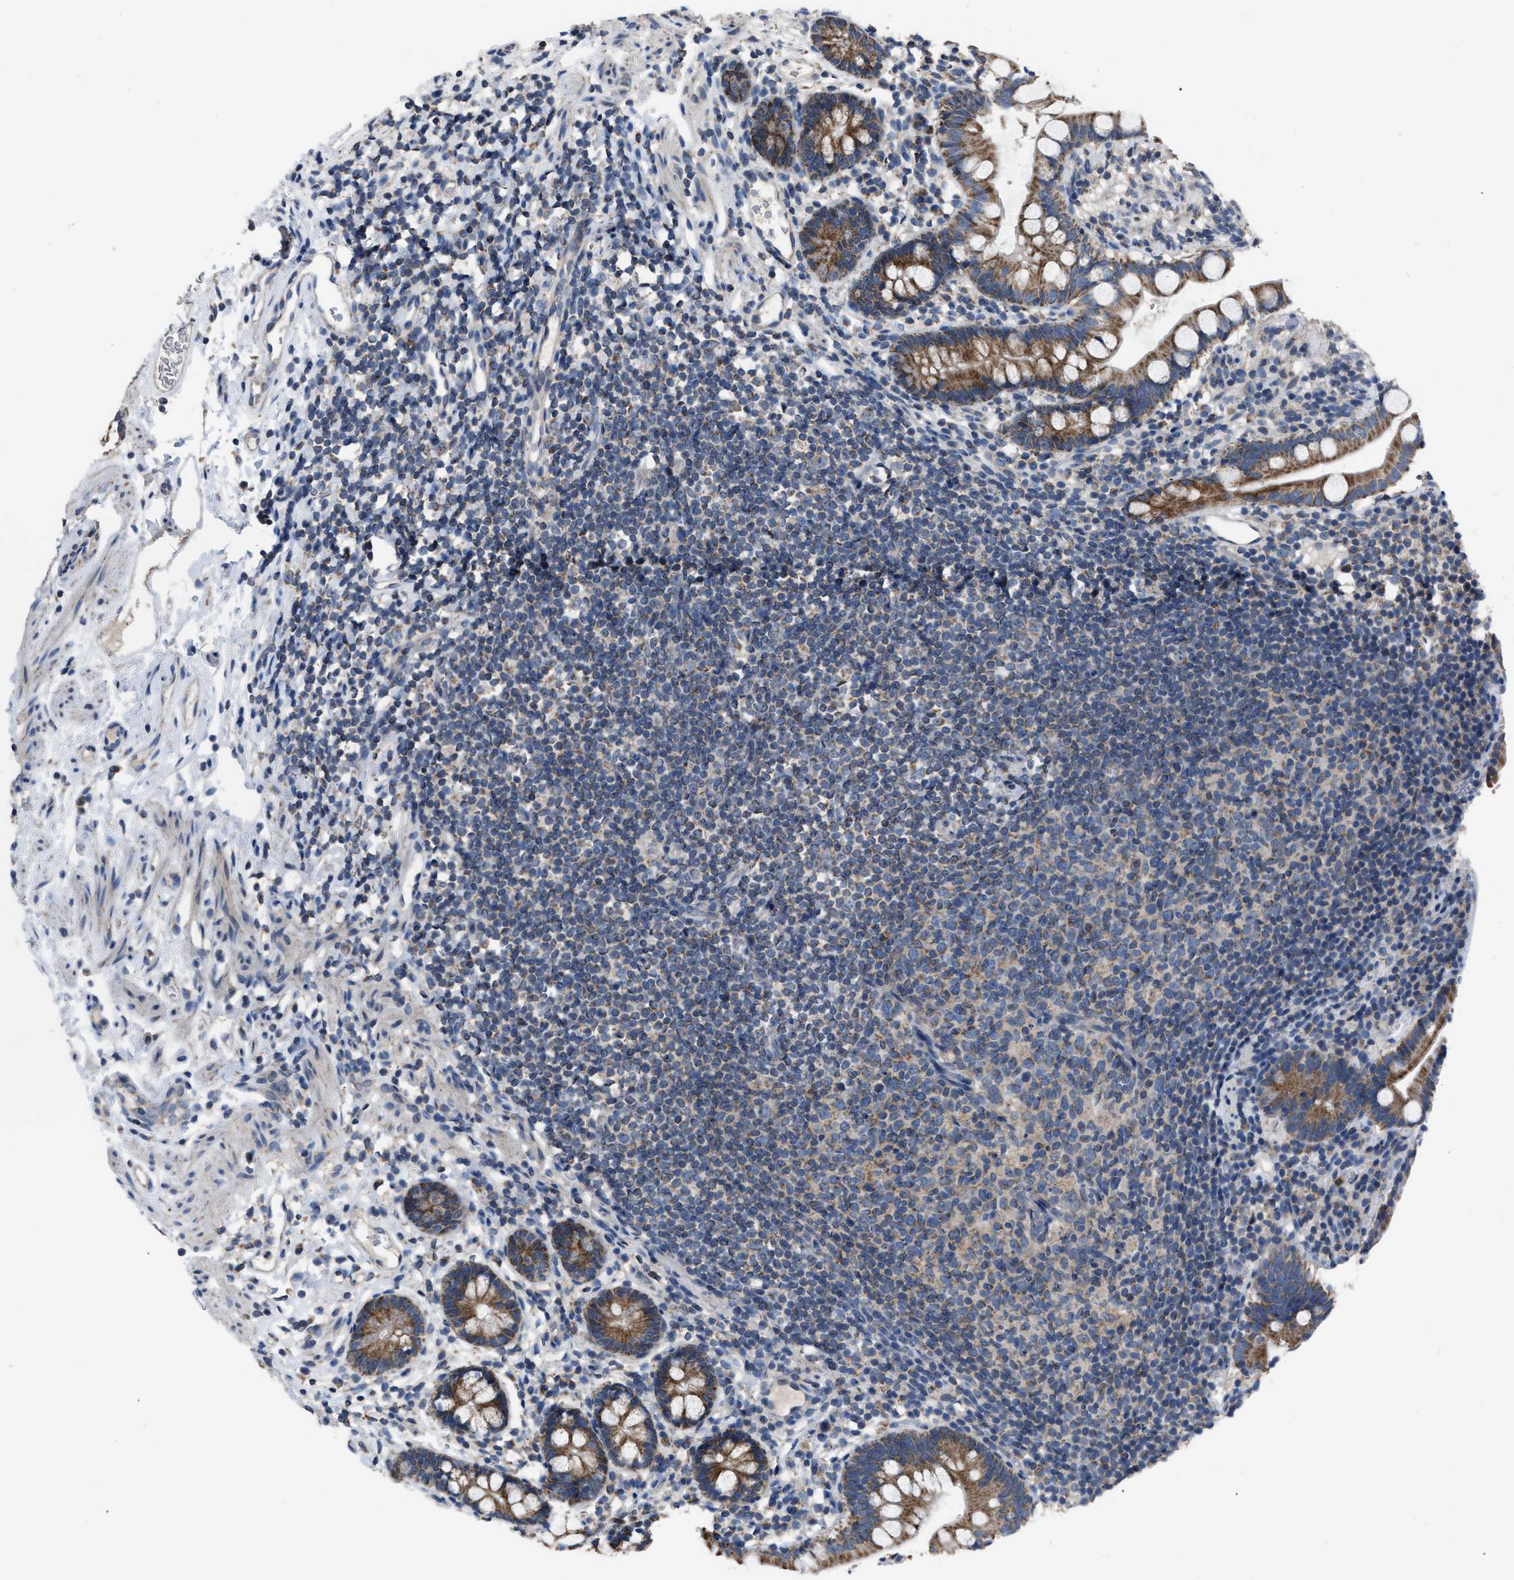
{"staining": {"intensity": "moderate", "quantity": ">75%", "location": "cytoplasmic/membranous"}, "tissue": "small intestine", "cell_type": "Glandular cells", "image_type": "normal", "snomed": [{"axis": "morphology", "description": "Normal tissue, NOS"}, {"axis": "topography", "description": "Small intestine"}], "caption": "A medium amount of moderate cytoplasmic/membranous positivity is present in about >75% of glandular cells in unremarkable small intestine. (Stains: DAB (3,3'-diaminobenzidine) in brown, nuclei in blue, Microscopy: brightfield microscopy at high magnification).", "gene": "DDX56", "patient": {"sex": "female", "age": 84}}